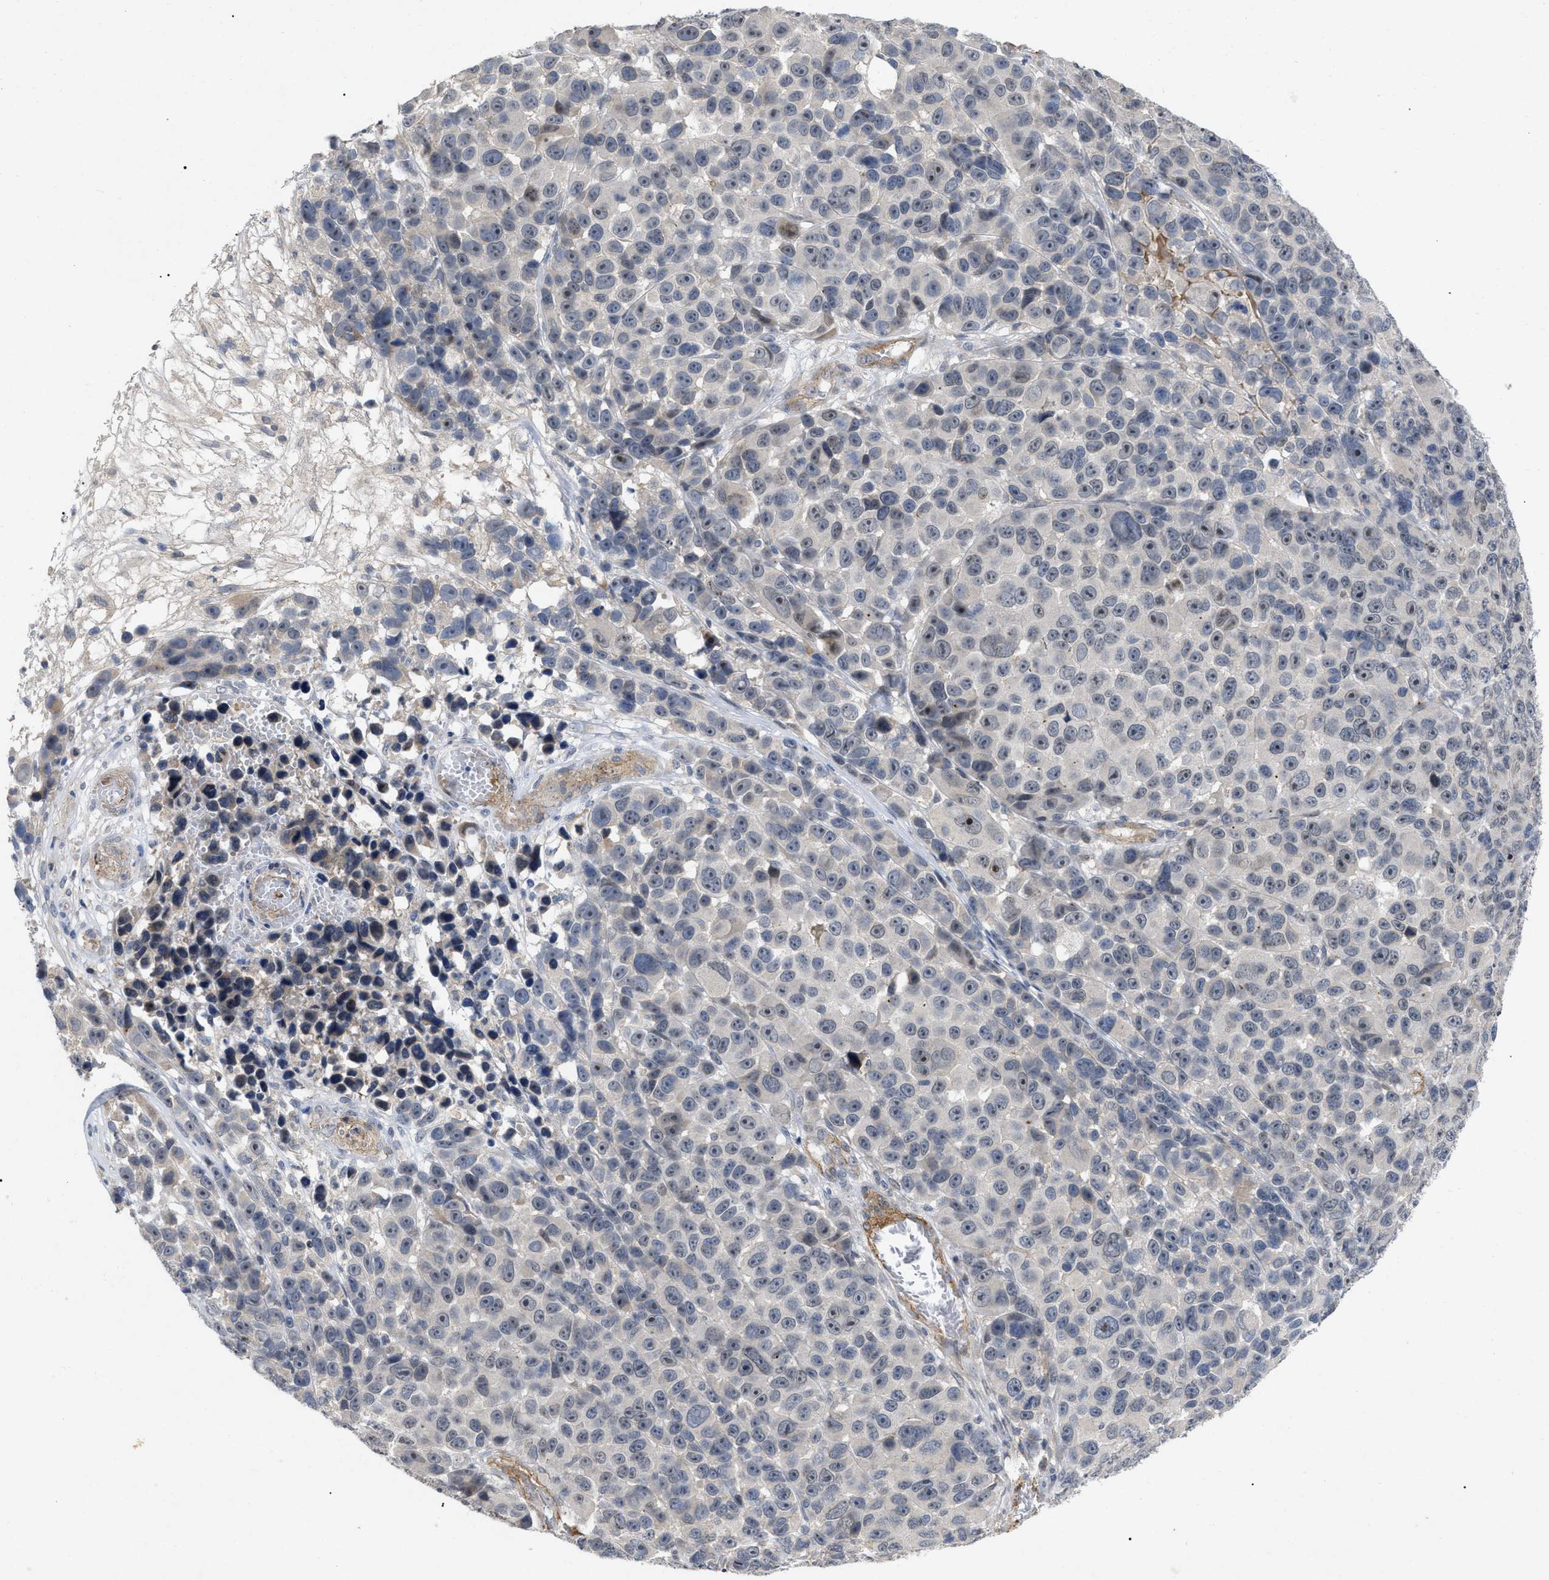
{"staining": {"intensity": "weak", "quantity": "25%-75%", "location": "nuclear"}, "tissue": "melanoma", "cell_type": "Tumor cells", "image_type": "cancer", "snomed": [{"axis": "morphology", "description": "Malignant melanoma, NOS"}, {"axis": "topography", "description": "Skin"}], "caption": "Human melanoma stained with a brown dye exhibits weak nuclear positive expression in about 25%-75% of tumor cells.", "gene": "ST6GALNAC6", "patient": {"sex": "male", "age": 53}}